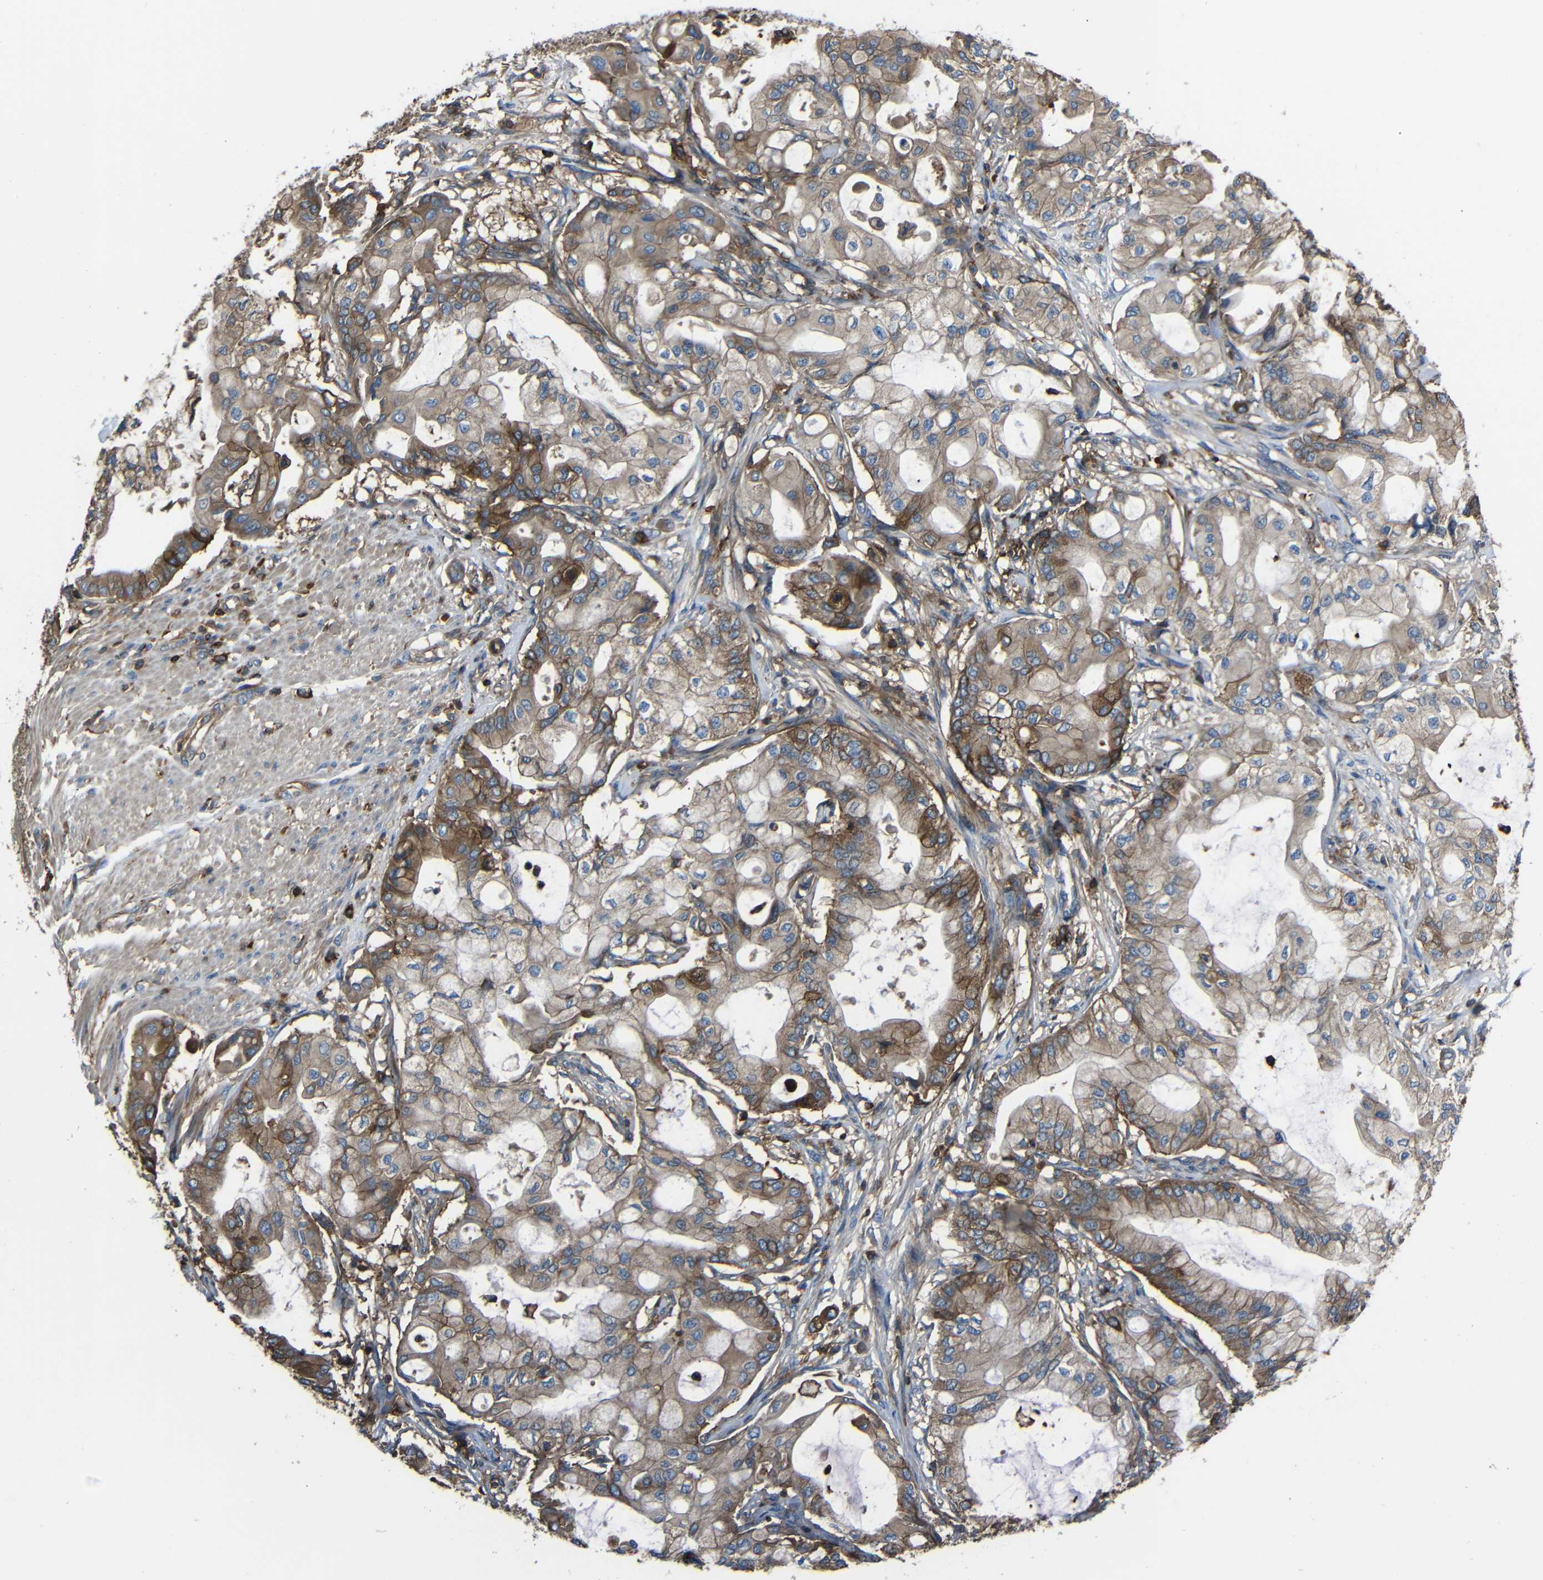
{"staining": {"intensity": "moderate", "quantity": ">75%", "location": "cytoplasmic/membranous"}, "tissue": "pancreatic cancer", "cell_type": "Tumor cells", "image_type": "cancer", "snomed": [{"axis": "morphology", "description": "Adenocarcinoma, NOS"}, {"axis": "morphology", "description": "Adenocarcinoma, metastatic, NOS"}, {"axis": "topography", "description": "Lymph node"}, {"axis": "topography", "description": "Pancreas"}, {"axis": "topography", "description": "Duodenum"}], "caption": "DAB (3,3'-diaminobenzidine) immunohistochemical staining of adenocarcinoma (pancreatic) displays moderate cytoplasmic/membranous protein staining in approximately >75% of tumor cells.", "gene": "ADGRE5", "patient": {"sex": "female", "age": 64}}